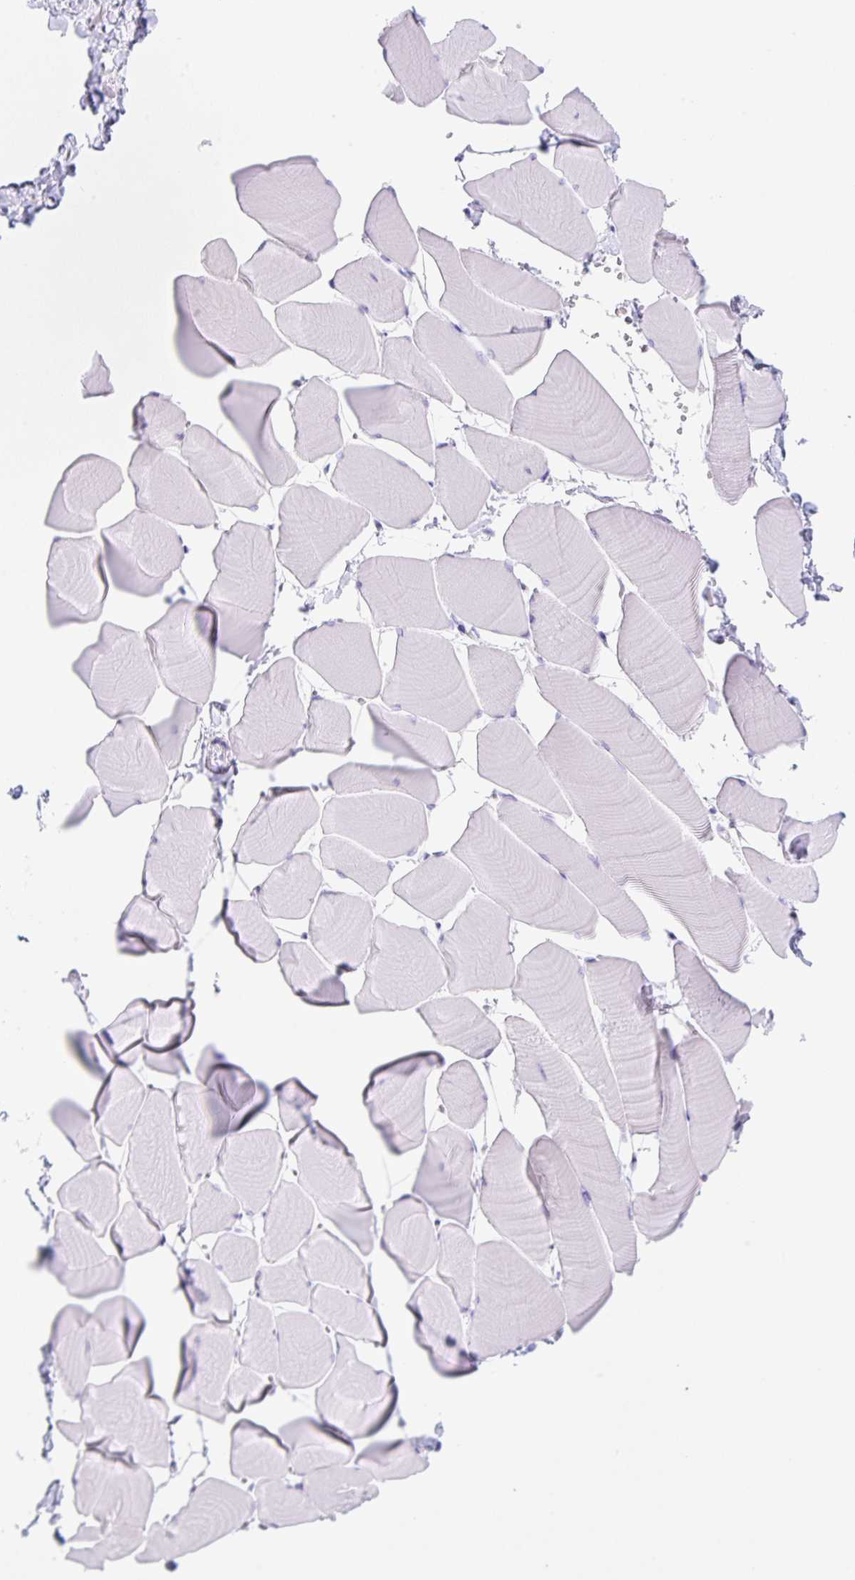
{"staining": {"intensity": "negative", "quantity": "none", "location": "none"}, "tissue": "skeletal muscle", "cell_type": "Myocytes", "image_type": "normal", "snomed": [{"axis": "morphology", "description": "Normal tissue, NOS"}, {"axis": "topography", "description": "Skeletal muscle"}], "caption": "This photomicrograph is of benign skeletal muscle stained with immunohistochemistry (IHC) to label a protein in brown with the nuclei are counter-stained blue. There is no staining in myocytes. The staining is performed using DAB (3,3'-diaminobenzidine) brown chromogen with nuclei counter-stained in using hematoxylin.", "gene": "KLK8", "patient": {"sex": "male", "age": 25}}